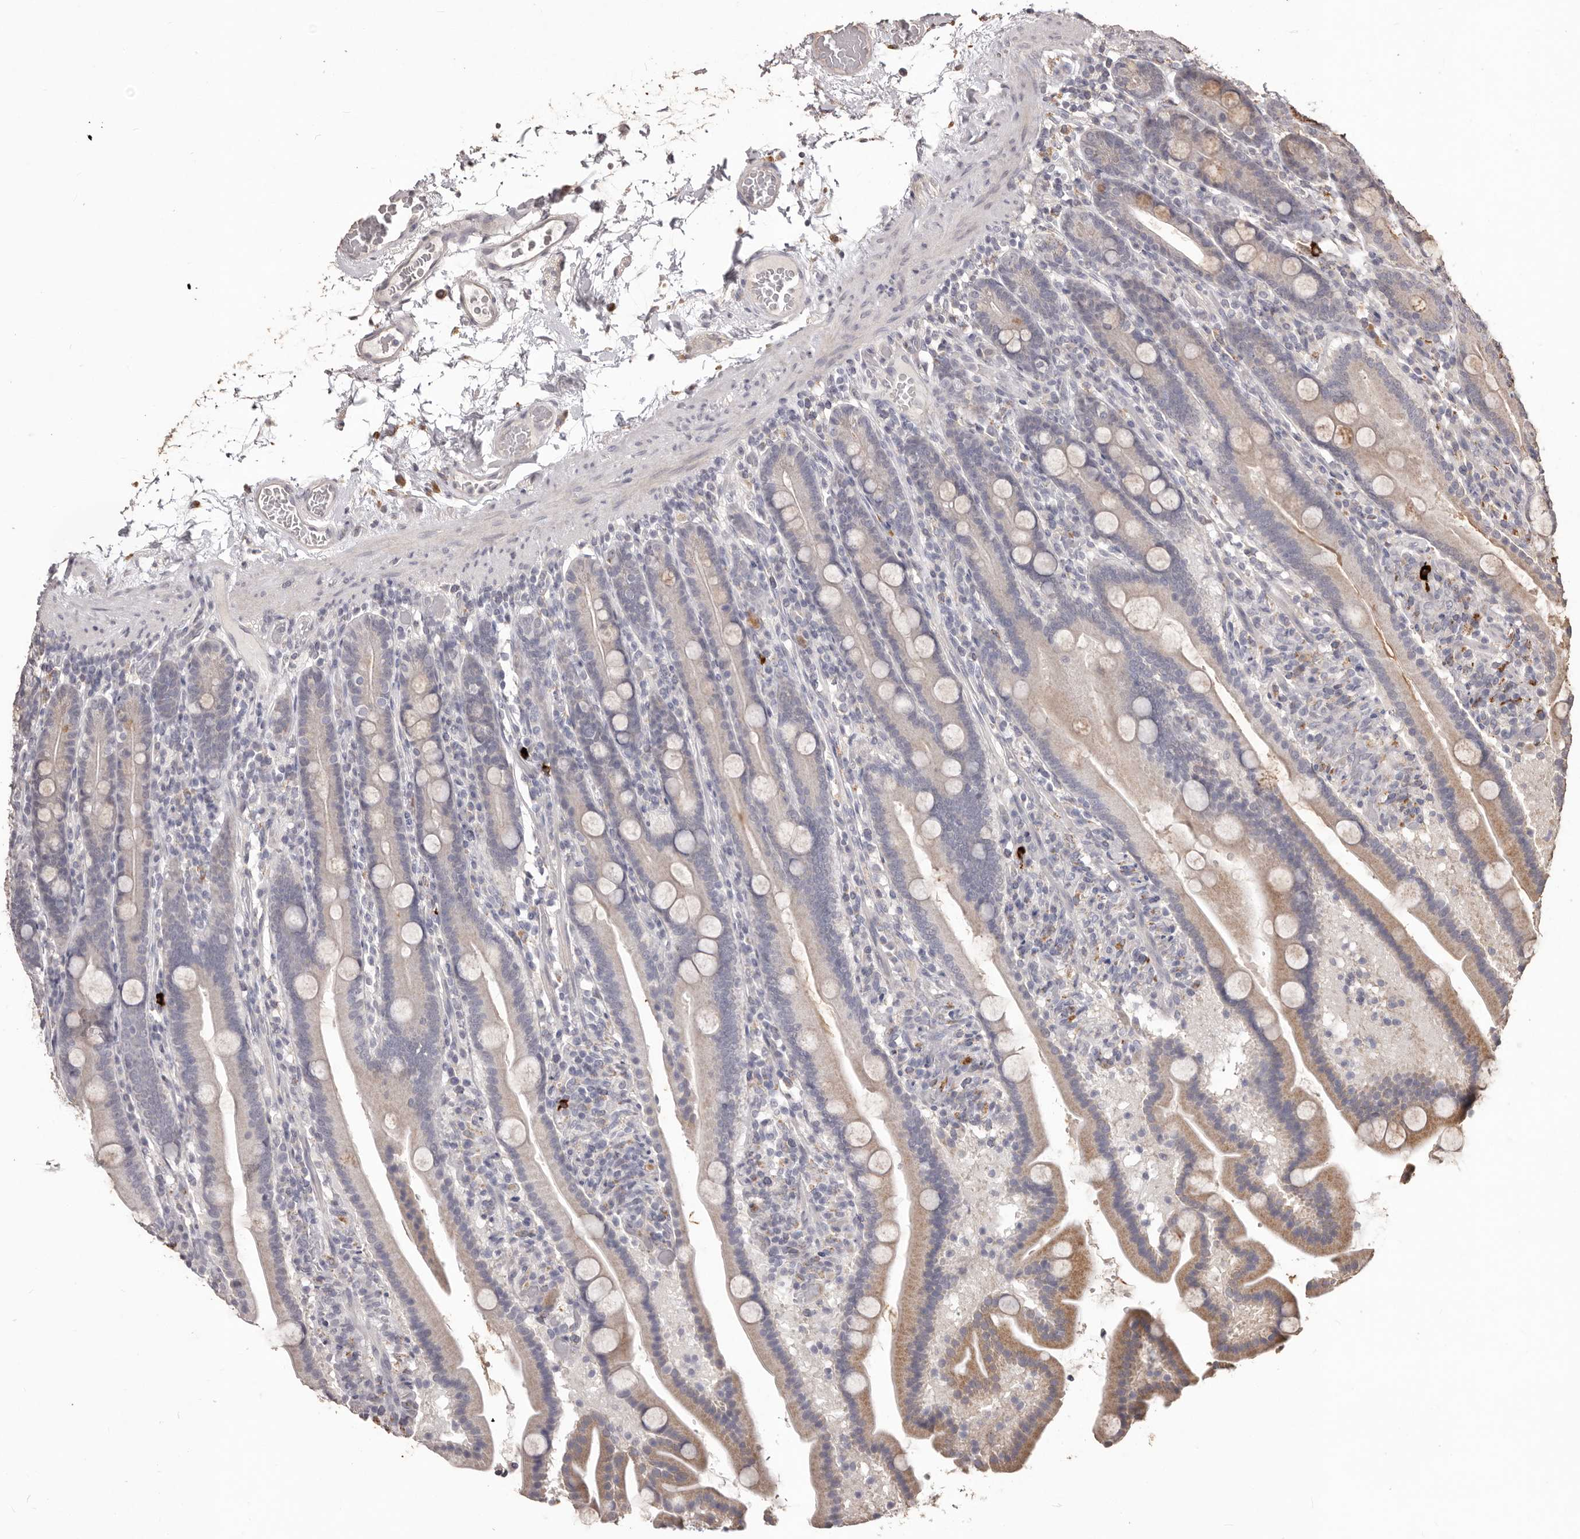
{"staining": {"intensity": "moderate", "quantity": "<25%", "location": "cytoplasmic/membranous"}, "tissue": "duodenum", "cell_type": "Glandular cells", "image_type": "normal", "snomed": [{"axis": "morphology", "description": "Normal tissue, NOS"}, {"axis": "topography", "description": "Duodenum"}], "caption": "Immunohistochemical staining of unremarkable human duodenum demonstrates <25% levels of moderate cytoplasmic/membranous protein staining in about <25% of glandular cells. (Stains: DAB in brown, nuclei in blue, Microscopy: brightfield microscopy at high magnification).", "gene": "PRSS27", "patient": {"sex": "male", "age": 55}}